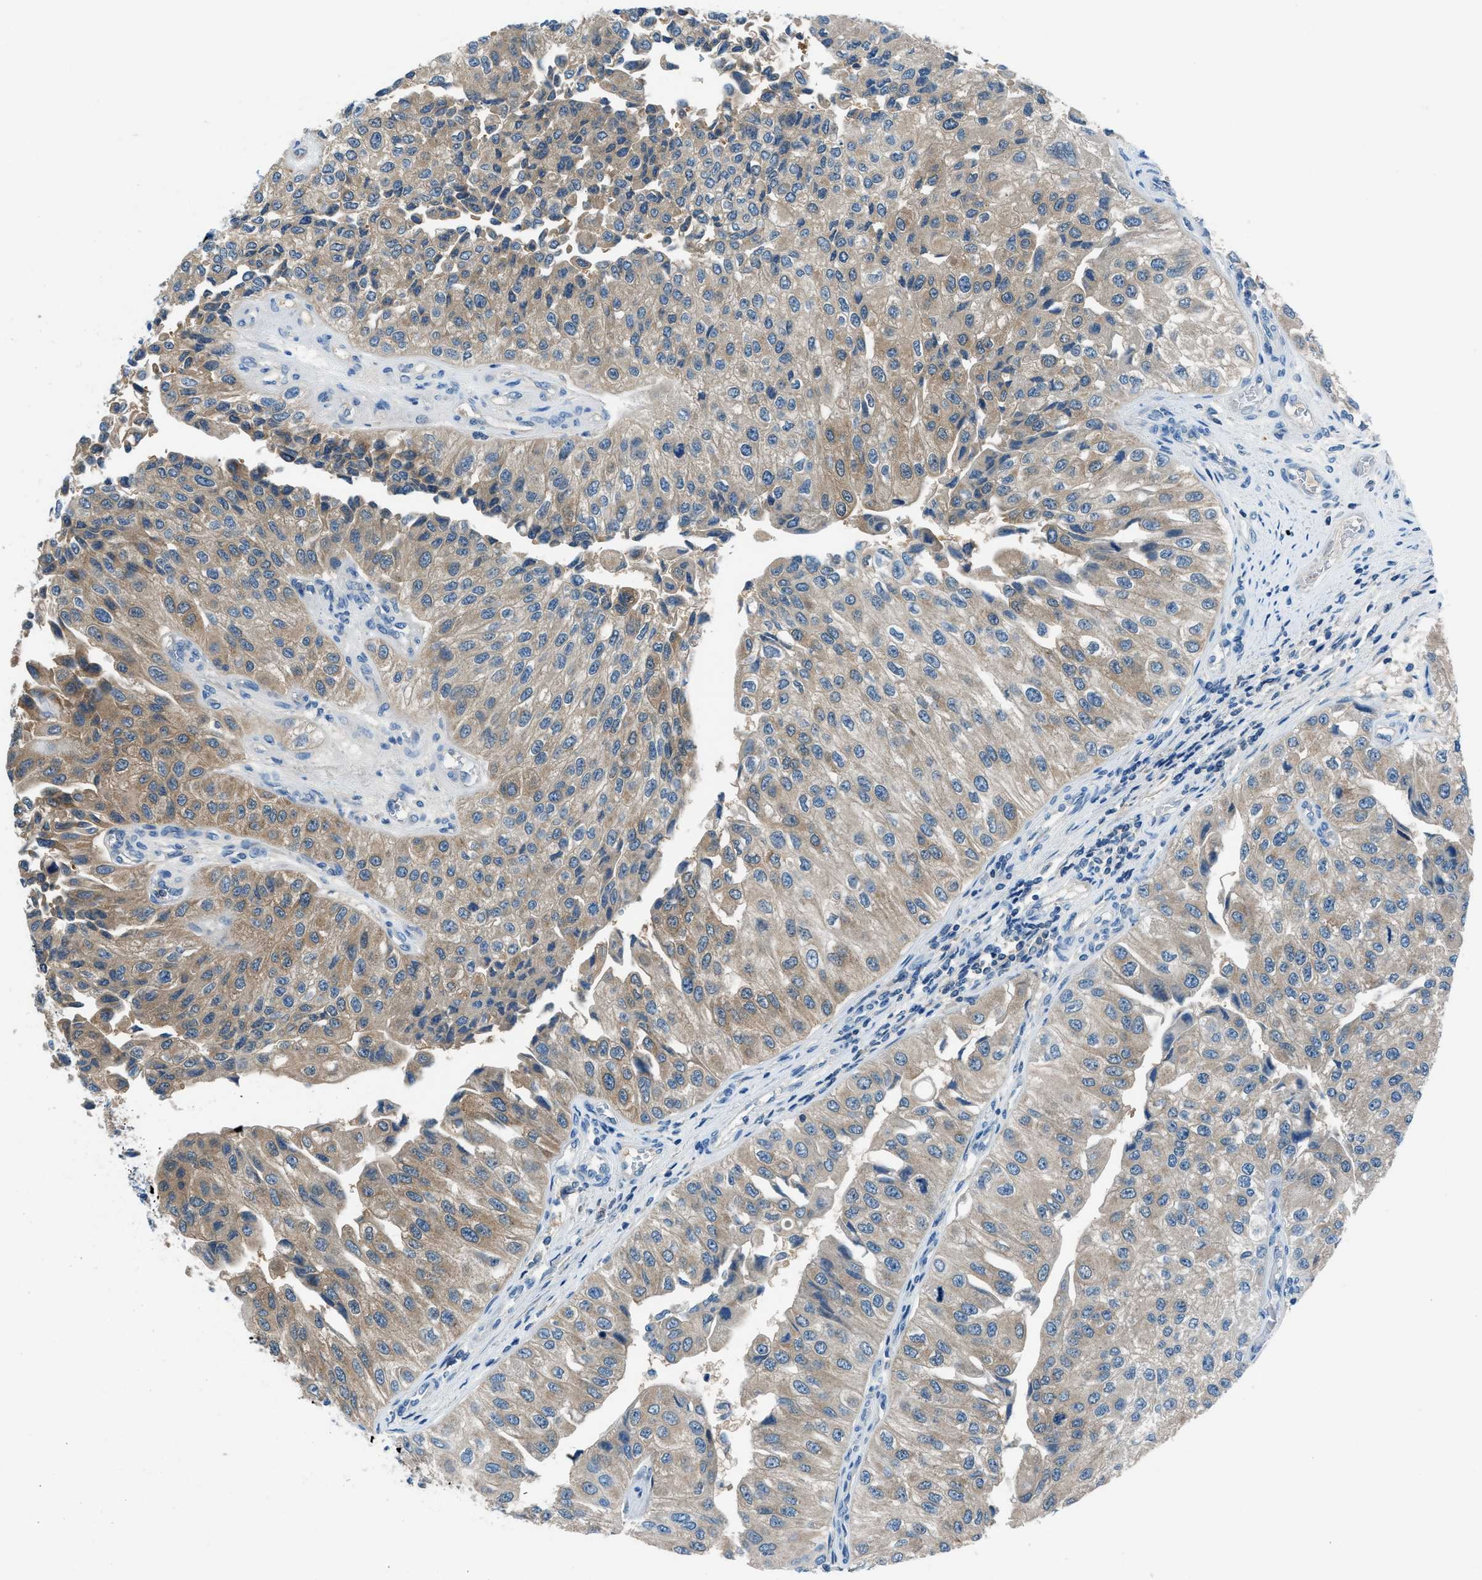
{"staining": {"intensity": "weak", "quantity": "25%-75%", "location": "cytoplasmic/membranous"}, "tissue": "urothelial cancer", "cell_type": "Tumor cells", "image_type": "cancer", "snomed": [{"axis": "morphology", "description": "Urothelial carcinoma, High grade"}, {"axis": "topography", "description": "Kidney"}, {"axis": "topography", "description": "Urinary bladder"}], "caption": "An image showing weak cytoplasmic/membranous positivity in about 25%-75% of tumor cells in urothelial cancer, as visualized by brown immunohistochemical staining.", "gene": "ACP1", "patient": {"sex": "male", "age": 77}}